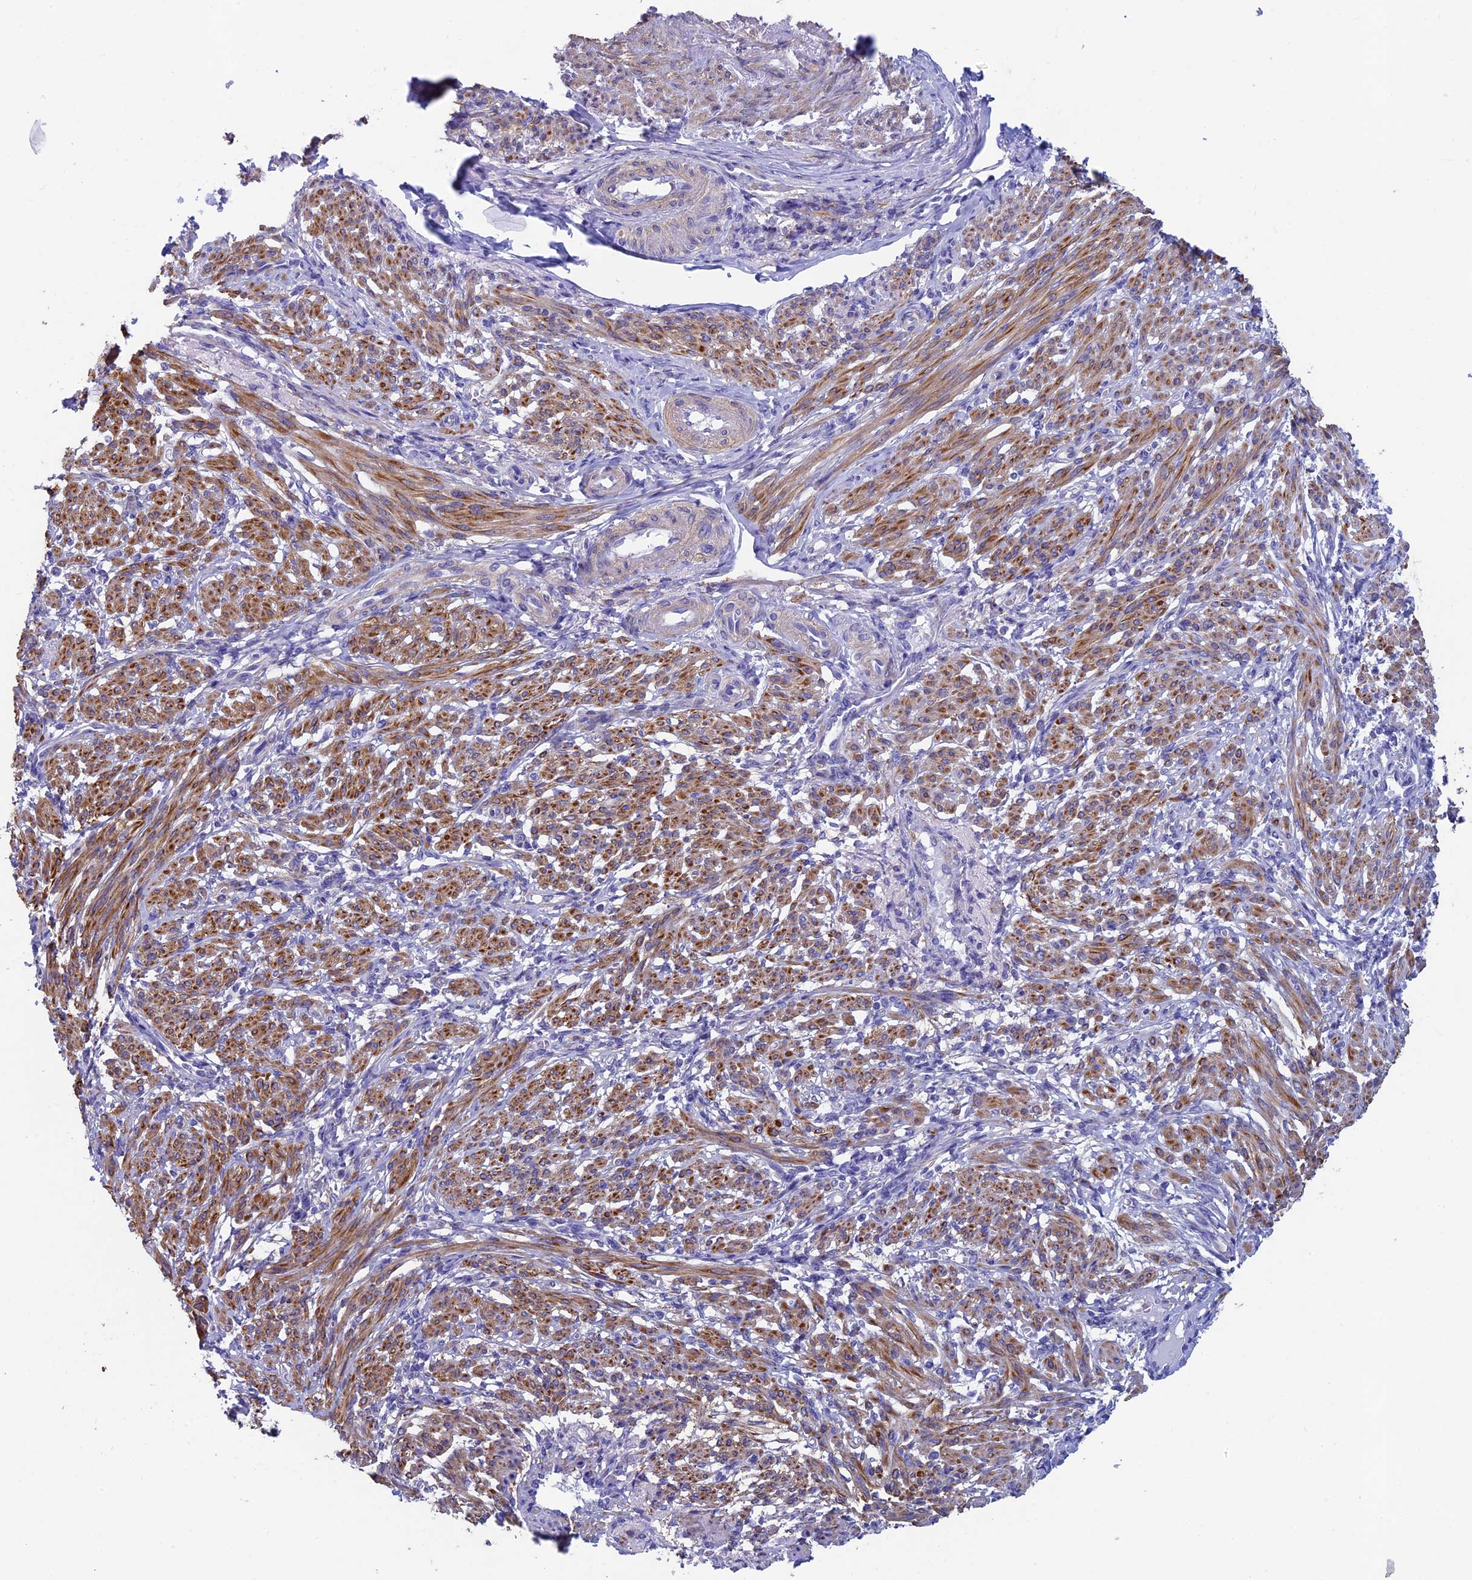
{"staining": {"intensity": "moderate", "quantity": ">75%", "location": "cytoplasmic/membranous"}, "tissue": "smooth muscle", "cell_type": "Smooth muscle cells", "image_type": "normal", "snomed": [{"axis": "morphology", "description": "Normal tissue, NOS"}, {"axis": "topography", "description": "Smooth muscle"}], "caption": "The micrograph shows a brown stain indicating the presence of a protein in the cytoplasmic/membranous of smooth muscle cells in smooth muscle. (brown staining indicates protein expression, while blue staining denotes nuclei).", "gene": "ADH7", "patient": {"sex": "female", "age": 39}}